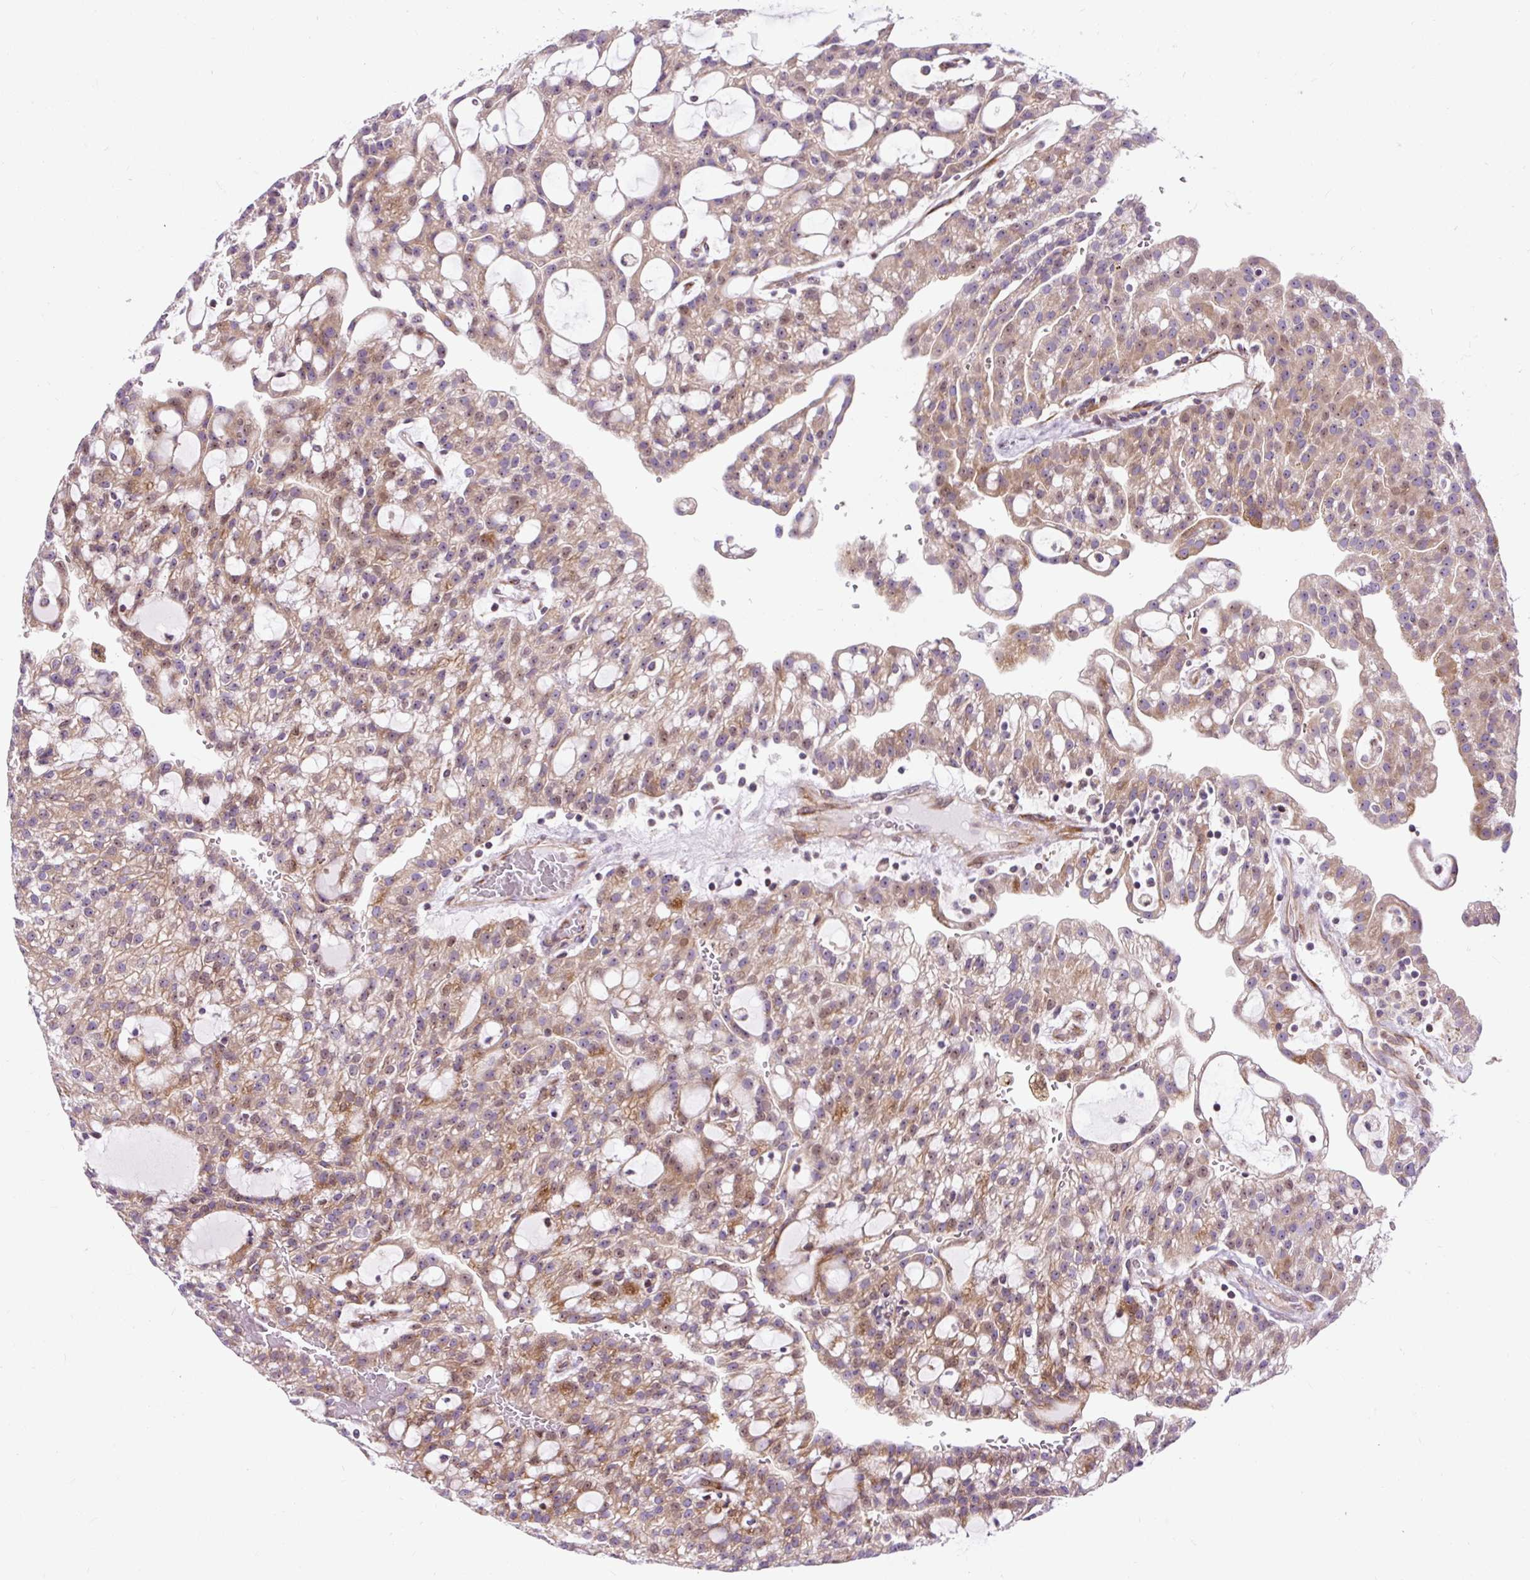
{"staining": {"intensity": "moderate", "quantity": "25%-75%", "location": "cytoplasmic/membranous"}, "tissue": "renal cancer", "cell_type": "Tumor cells", "image_type": "cancer", "snomed": [{"axis": "morphology", "description": "Adenocarcinoma, NOS"}, {"axis": "topography", "description": "Kidney"}], "caption": "Human renal adenocarcinoma stained with a protein marker shows moderate staining in tumor cells.", "gene": "CISD3", "patient": {"sex": "male", "age": 63}}